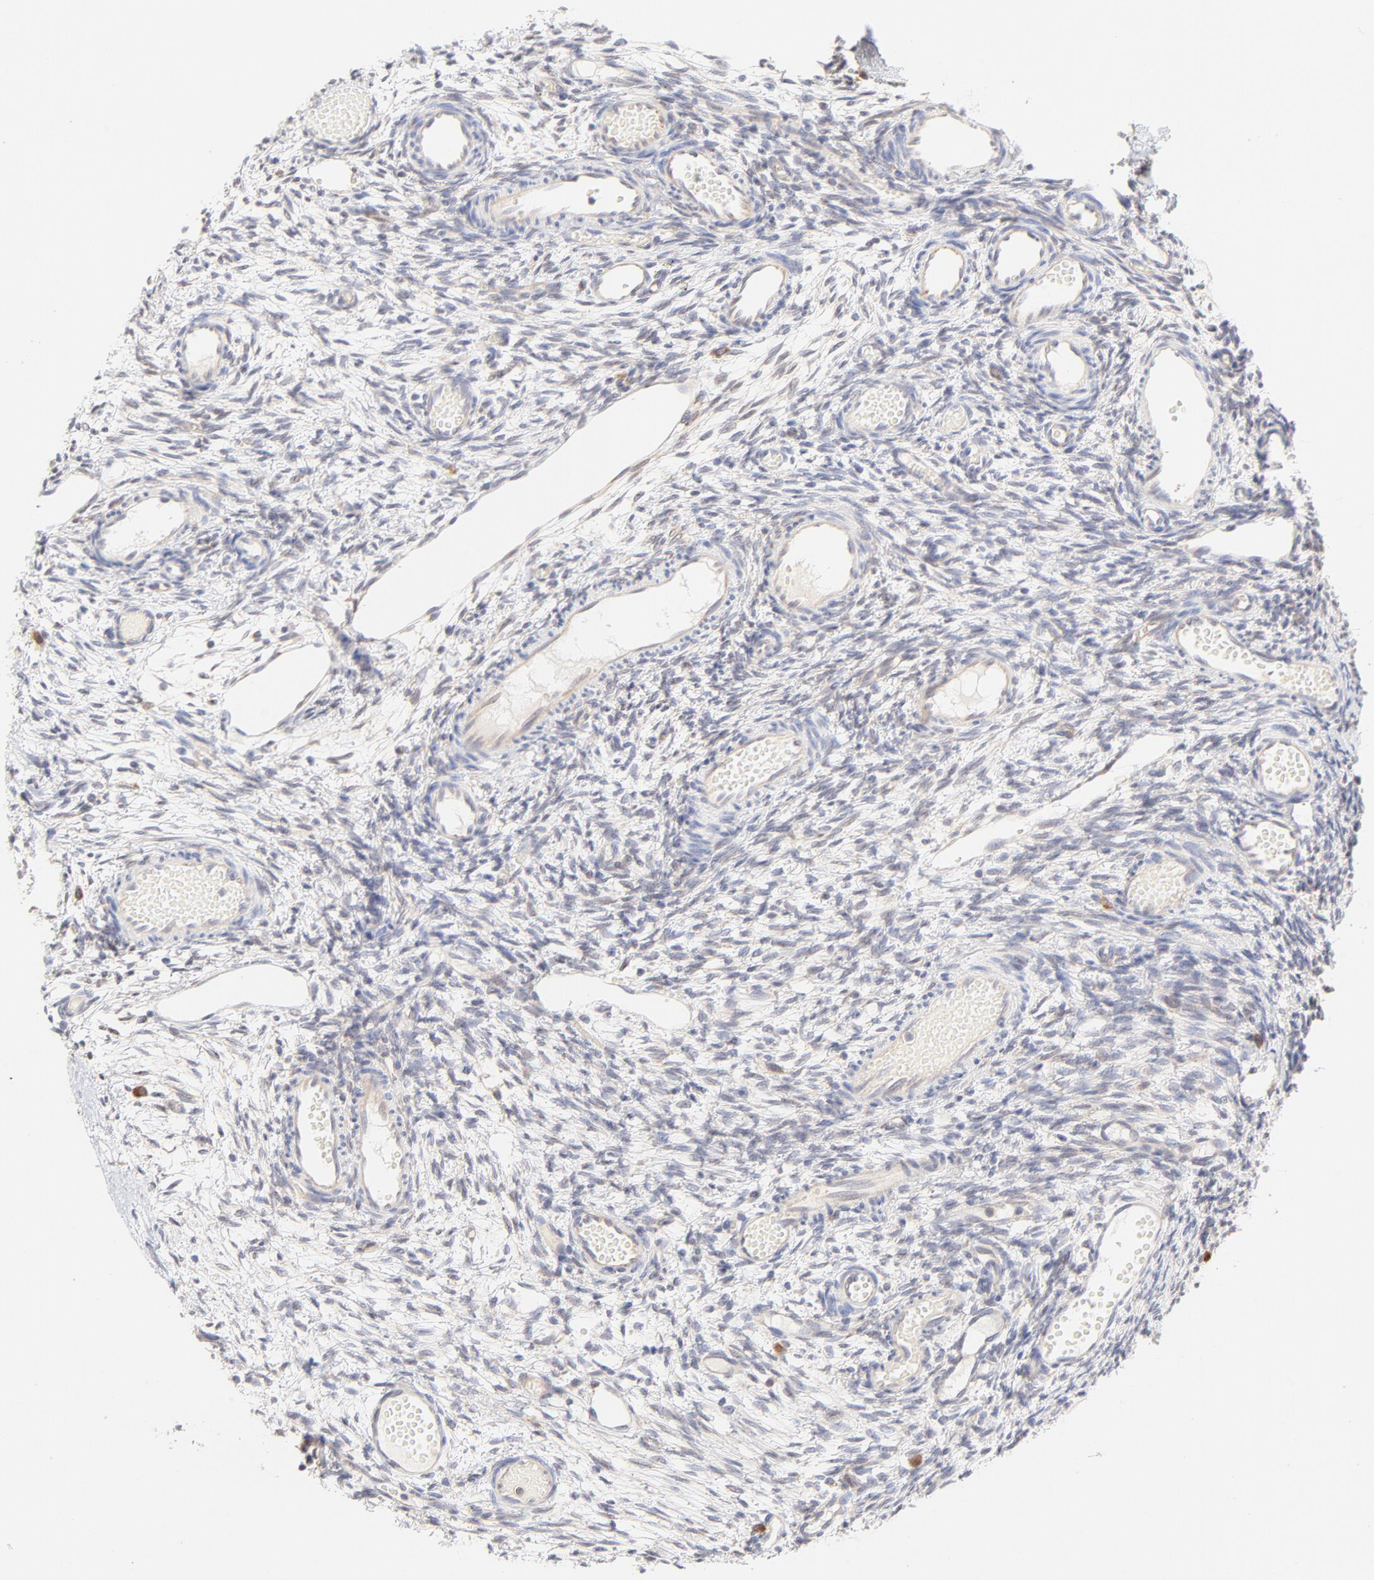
{"staining": {"intensity": "weak", "quantity": "25%-75%", "location": "cytoplasmic/membranous"}, "tissue": "ovary", "cell_type": "Ovarian stroma cells", "image_type": "normal", "snomed": [{"axis": "morphology", "description": "Normal tissue, NOS"}, {"axis": "topography", "description": "Ovary"}], "caption": "Ovarian stroma cells display low levels of weak cytoplasmic/membranous positivity in approximately 25%-75% of cells in benign human ovary.", "gene": "RPS6KA1", "patient": {"sex": "female", "age": 35}}